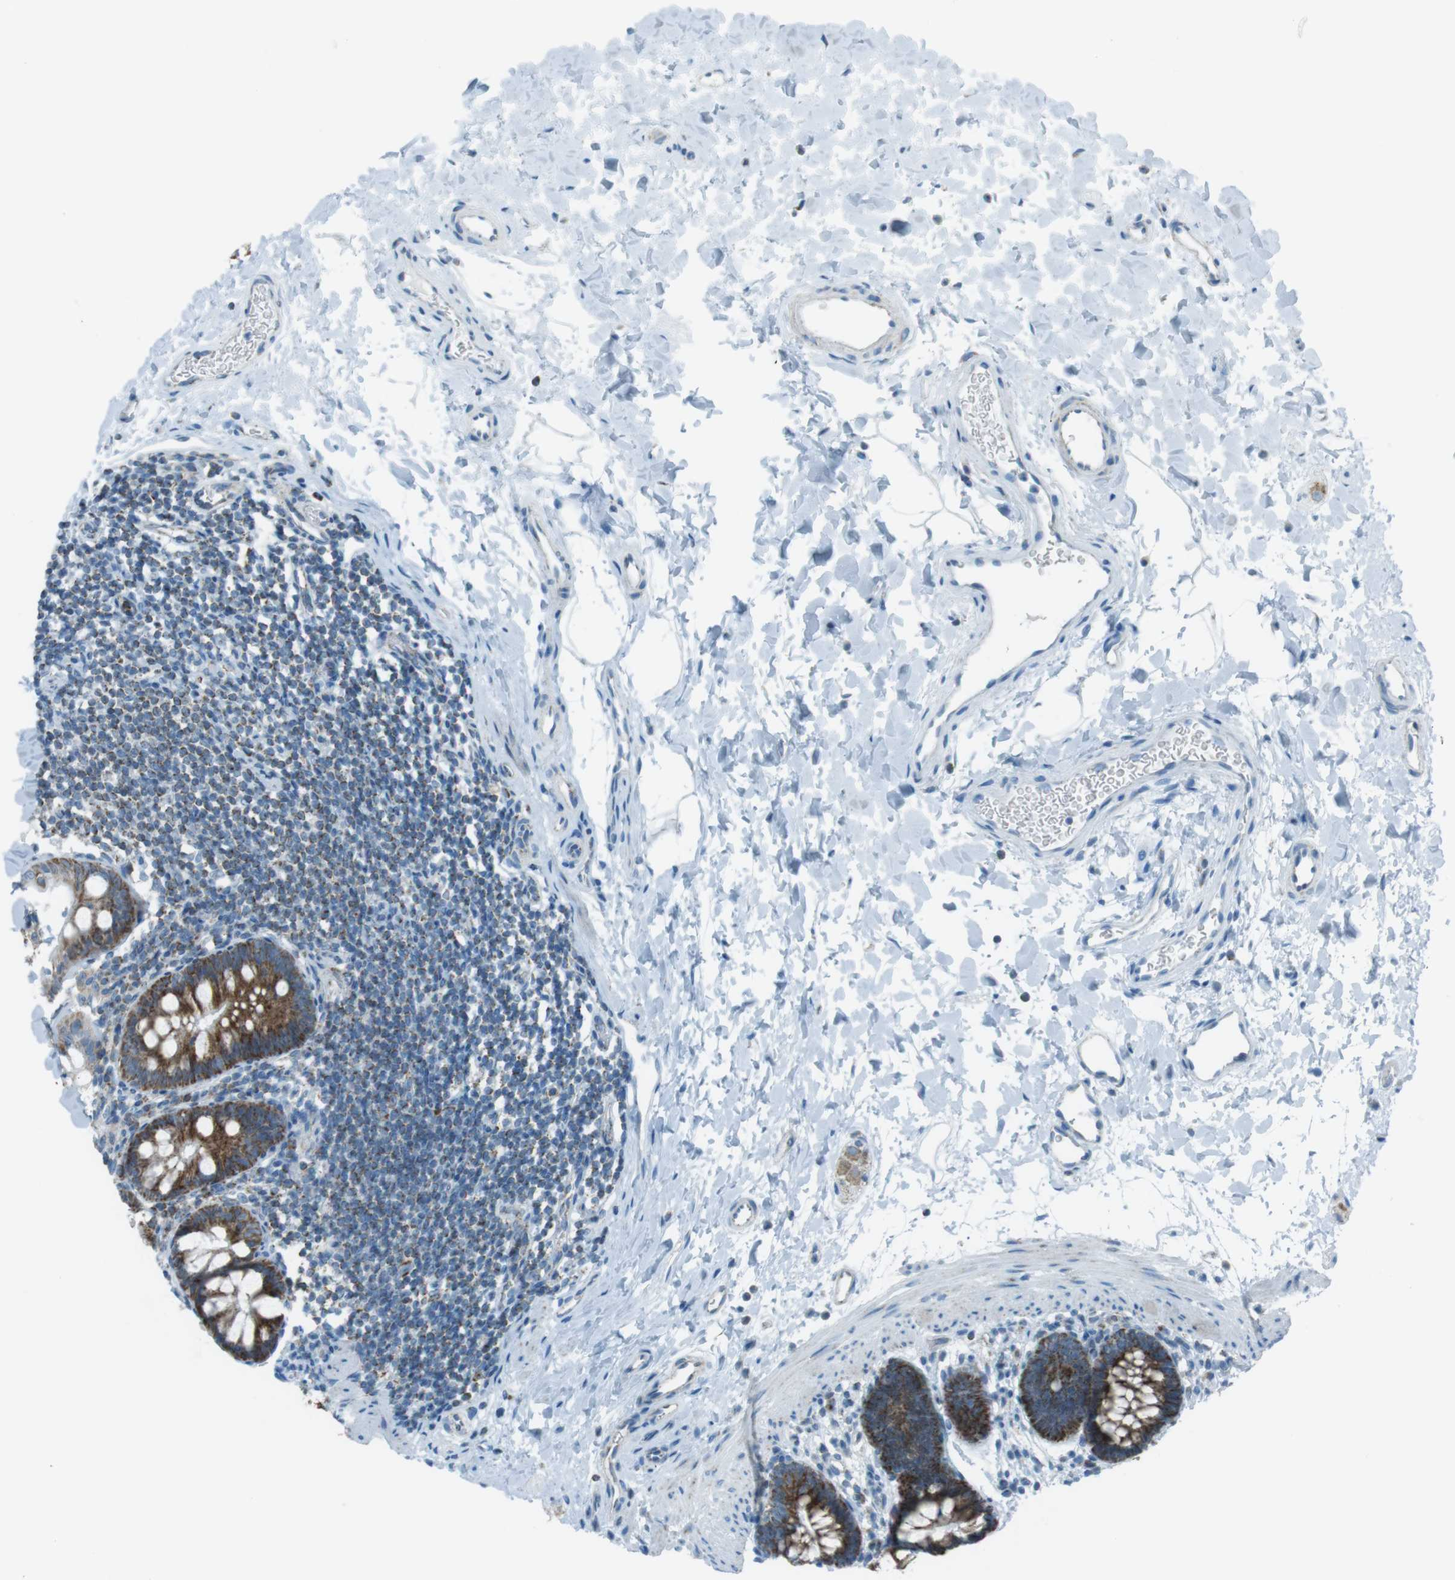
{"staining": {"intensity": "strong", "quantity": "25%-75%", "location": "cytoplasmic/membranous"}, "tissue": "rectum", "cell_type": "Glandular cells", "image_type": "normal", "snomed": [{"axis": "morphology", "description": "Normal tissue, NOS"}, {"axis": "topography", "description": "Rectum"}], "caption": "An image of human rectum stained for a protein reveals strong cytoplasmic/membranous brown staining in glandular cells. (brown staining indicates protein expression, while blue staining denotes nuclei).", "gene": "DNAJA3", "patient": {"sex": "female", "age": 24}}